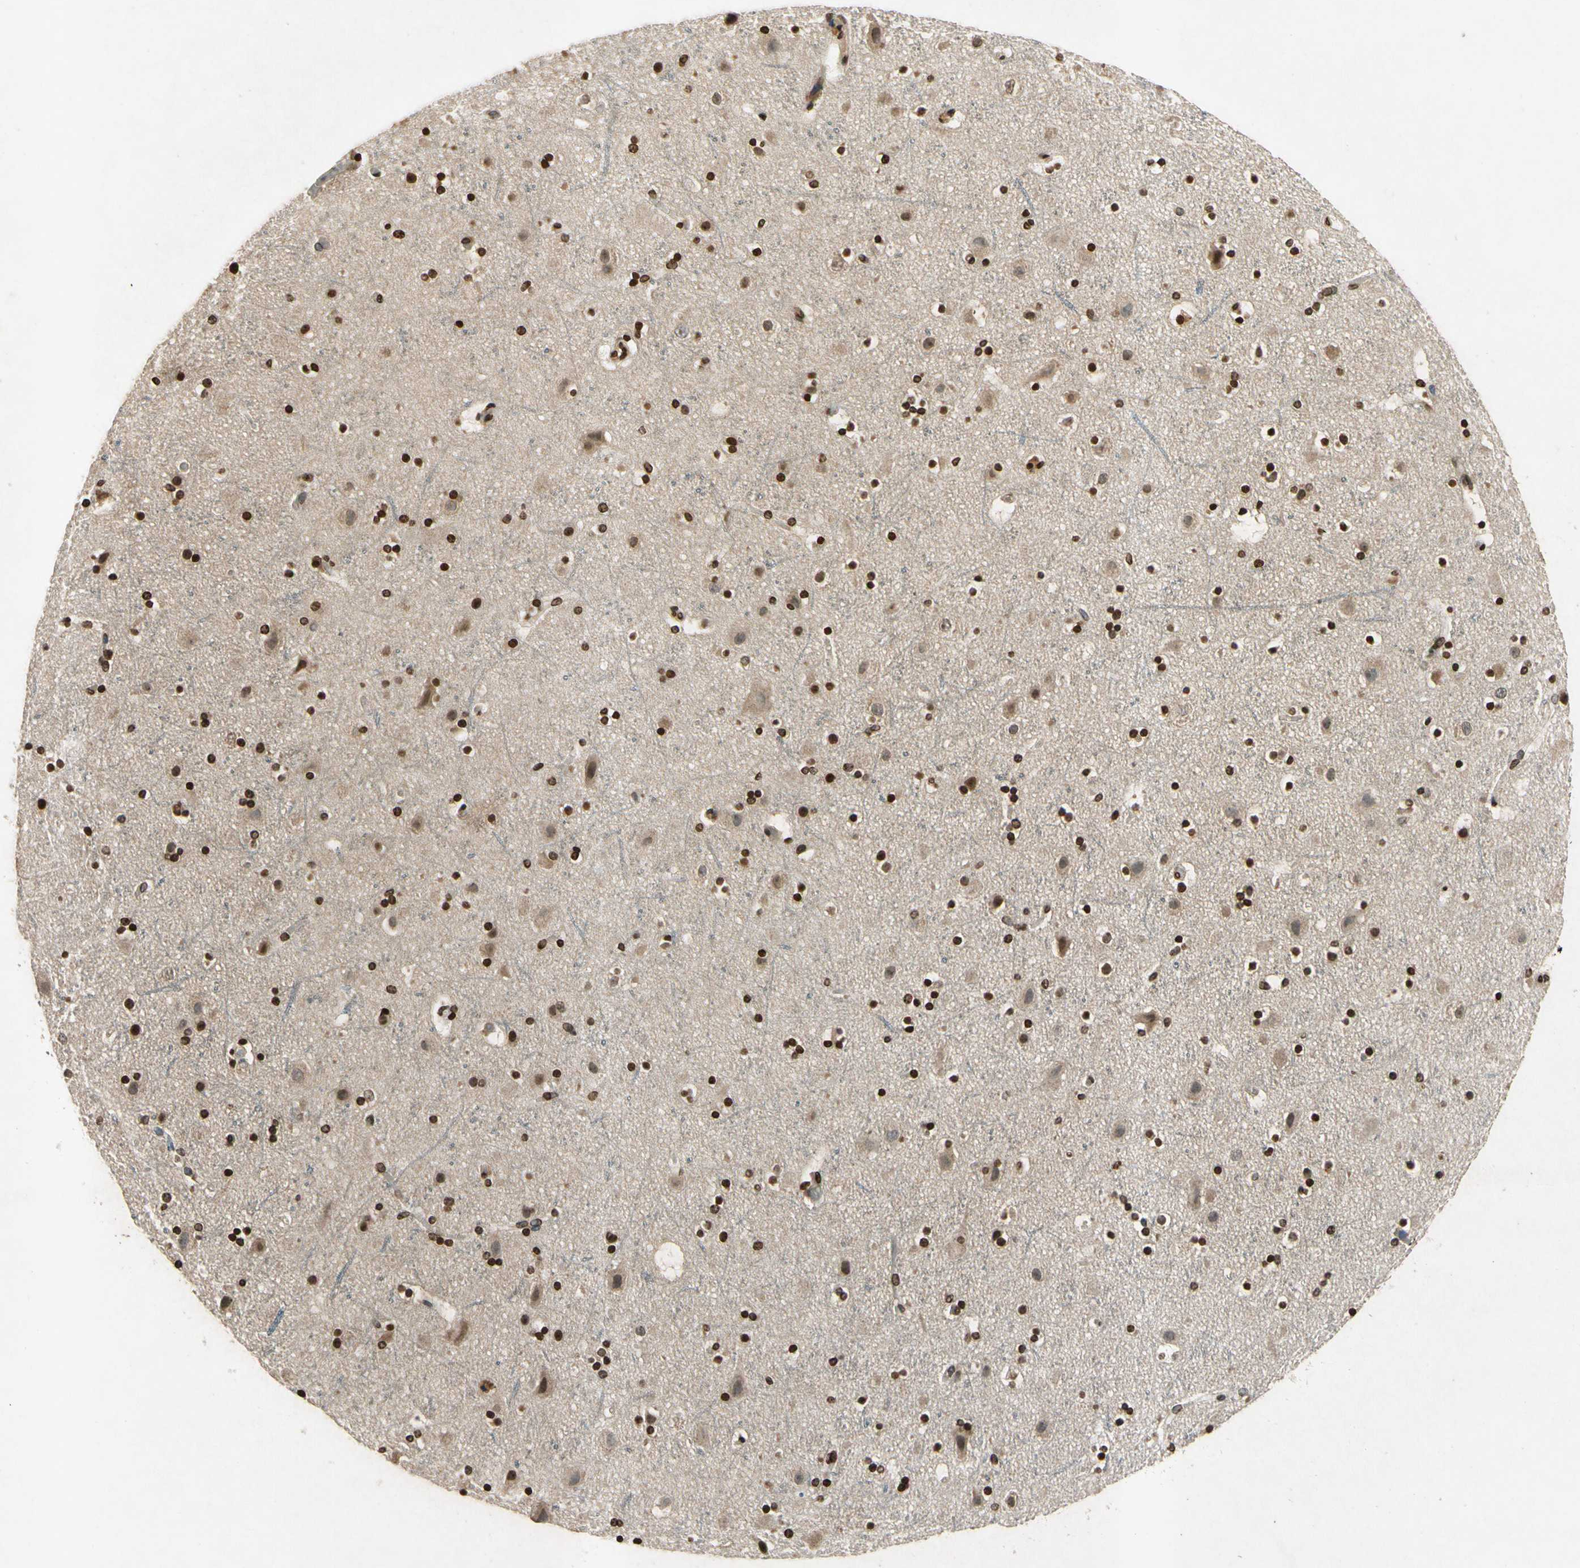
{"staining": {"intensity": "moderate", "quantity": ">75%", "location": "nuclear"}, "tissue": "cerebral cortex", "cell_type": "Endothelial cells", "image_type": "normal", "snomed": [{"axis": "morphology", "description": "Normal tissue, NOS"}, {"axis": "topography", "description": "Cerebral cortex"}], "caption": "Immunohistochemical staining of unremarkable human cerebral cortex demonstrates >75% levels of moderate nuclear protein expression in about >75% of endothelial cells.", "gene": "HOXB3", "patient": {"sex": "male", "age": 45}}